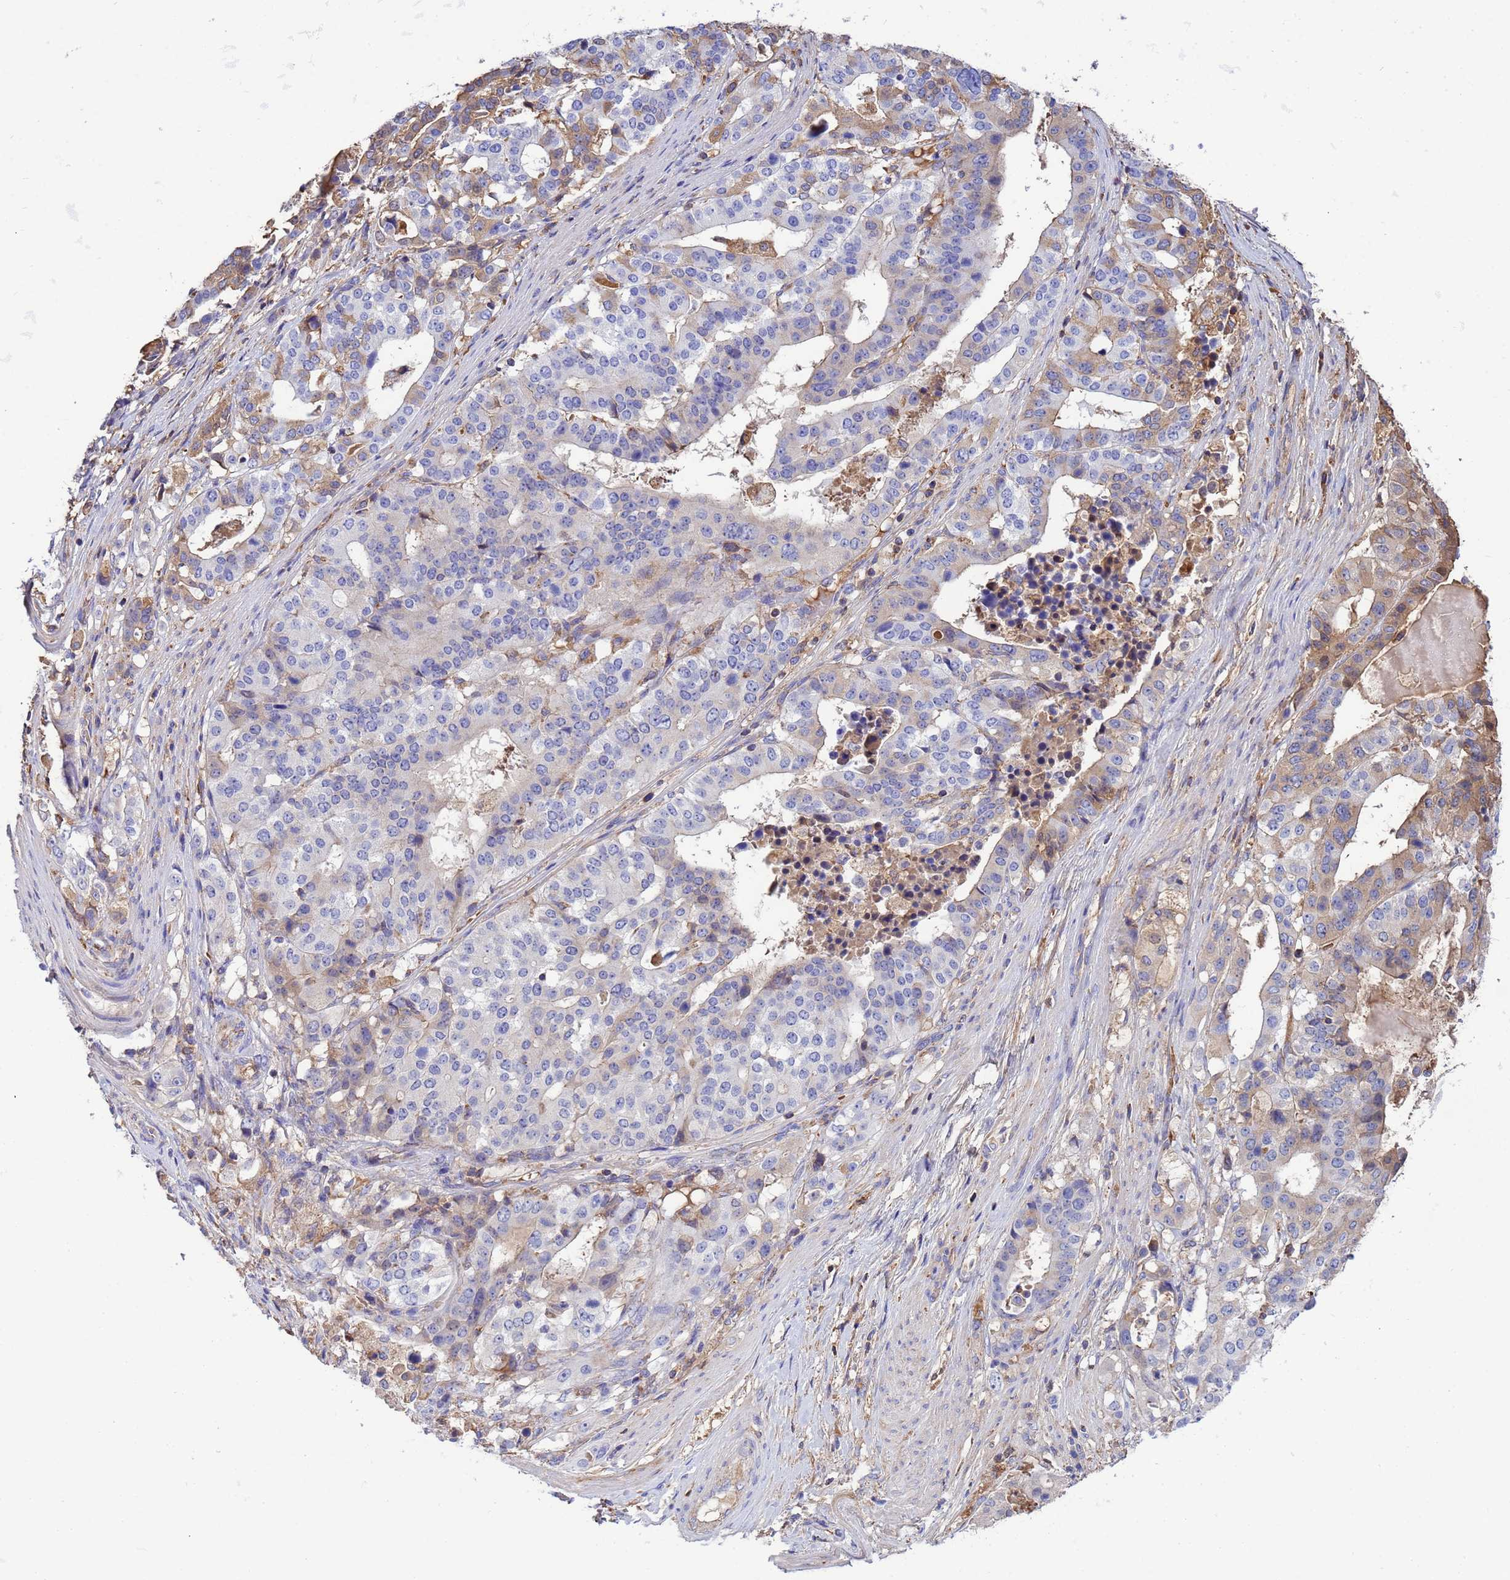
{"staining": {"intensity": "weak", "quantity": "25%-75%", "location": "cytoplasmic/membranous"}, "tissue": "stomach cancer", "cell_type": "Tumor cells", "image_type": "cancer", "snomed": [{"axis": "morphology", "description": "Adenocarcinoma, NOS"}, {"axis": "topography", "description": "Stomach"}], "caption": "Protein staining displays weak cytoplasmic/membranous positivity in about 25%-75% of tumor cells in stomach cancer (adenocarcinoma).", "gene": "GLUD1", "patient": {"sex": "male", "age": 48}}